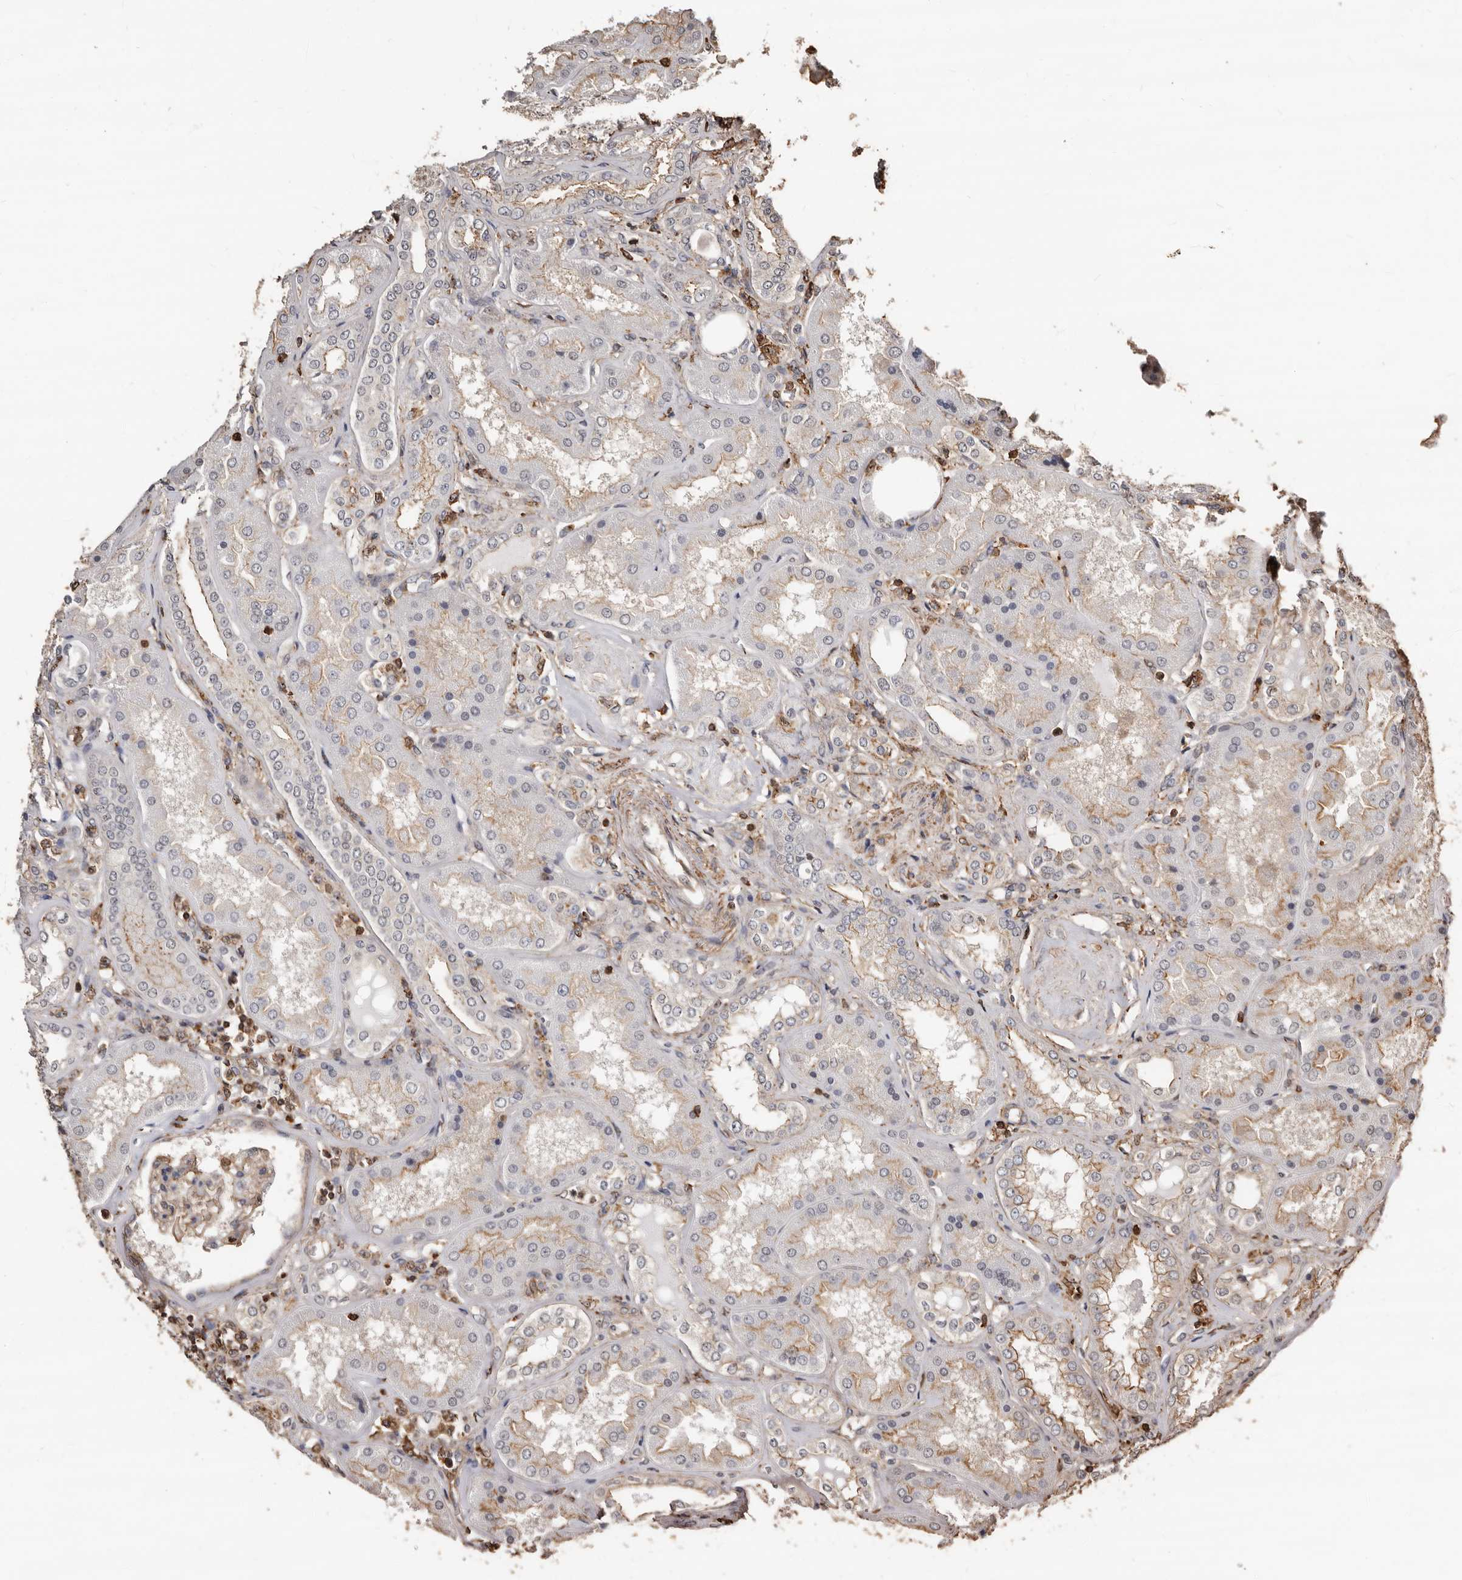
{"staining": {"intensity": "weak", "quantity": ">75%", "location": "cytoplasmic/membranous"}, "tissue": "kidney", "cell_type": "Cells in glomeruli", "image_type": "normal", "snomed": [{"axis": "morphology", "description": "Normal tissue, NOS"}, {"axis": "topography", "description": "Kidney"}], "caption": "An immunohistochemistry micrograph of benign tissue is shown. Protein staining in brown shows weak cytoplasmic/membranous positivity in kidney within cells in glomeruli.", "gene": "GSK3A", "patient": {"sex": "female", "age": 56}}